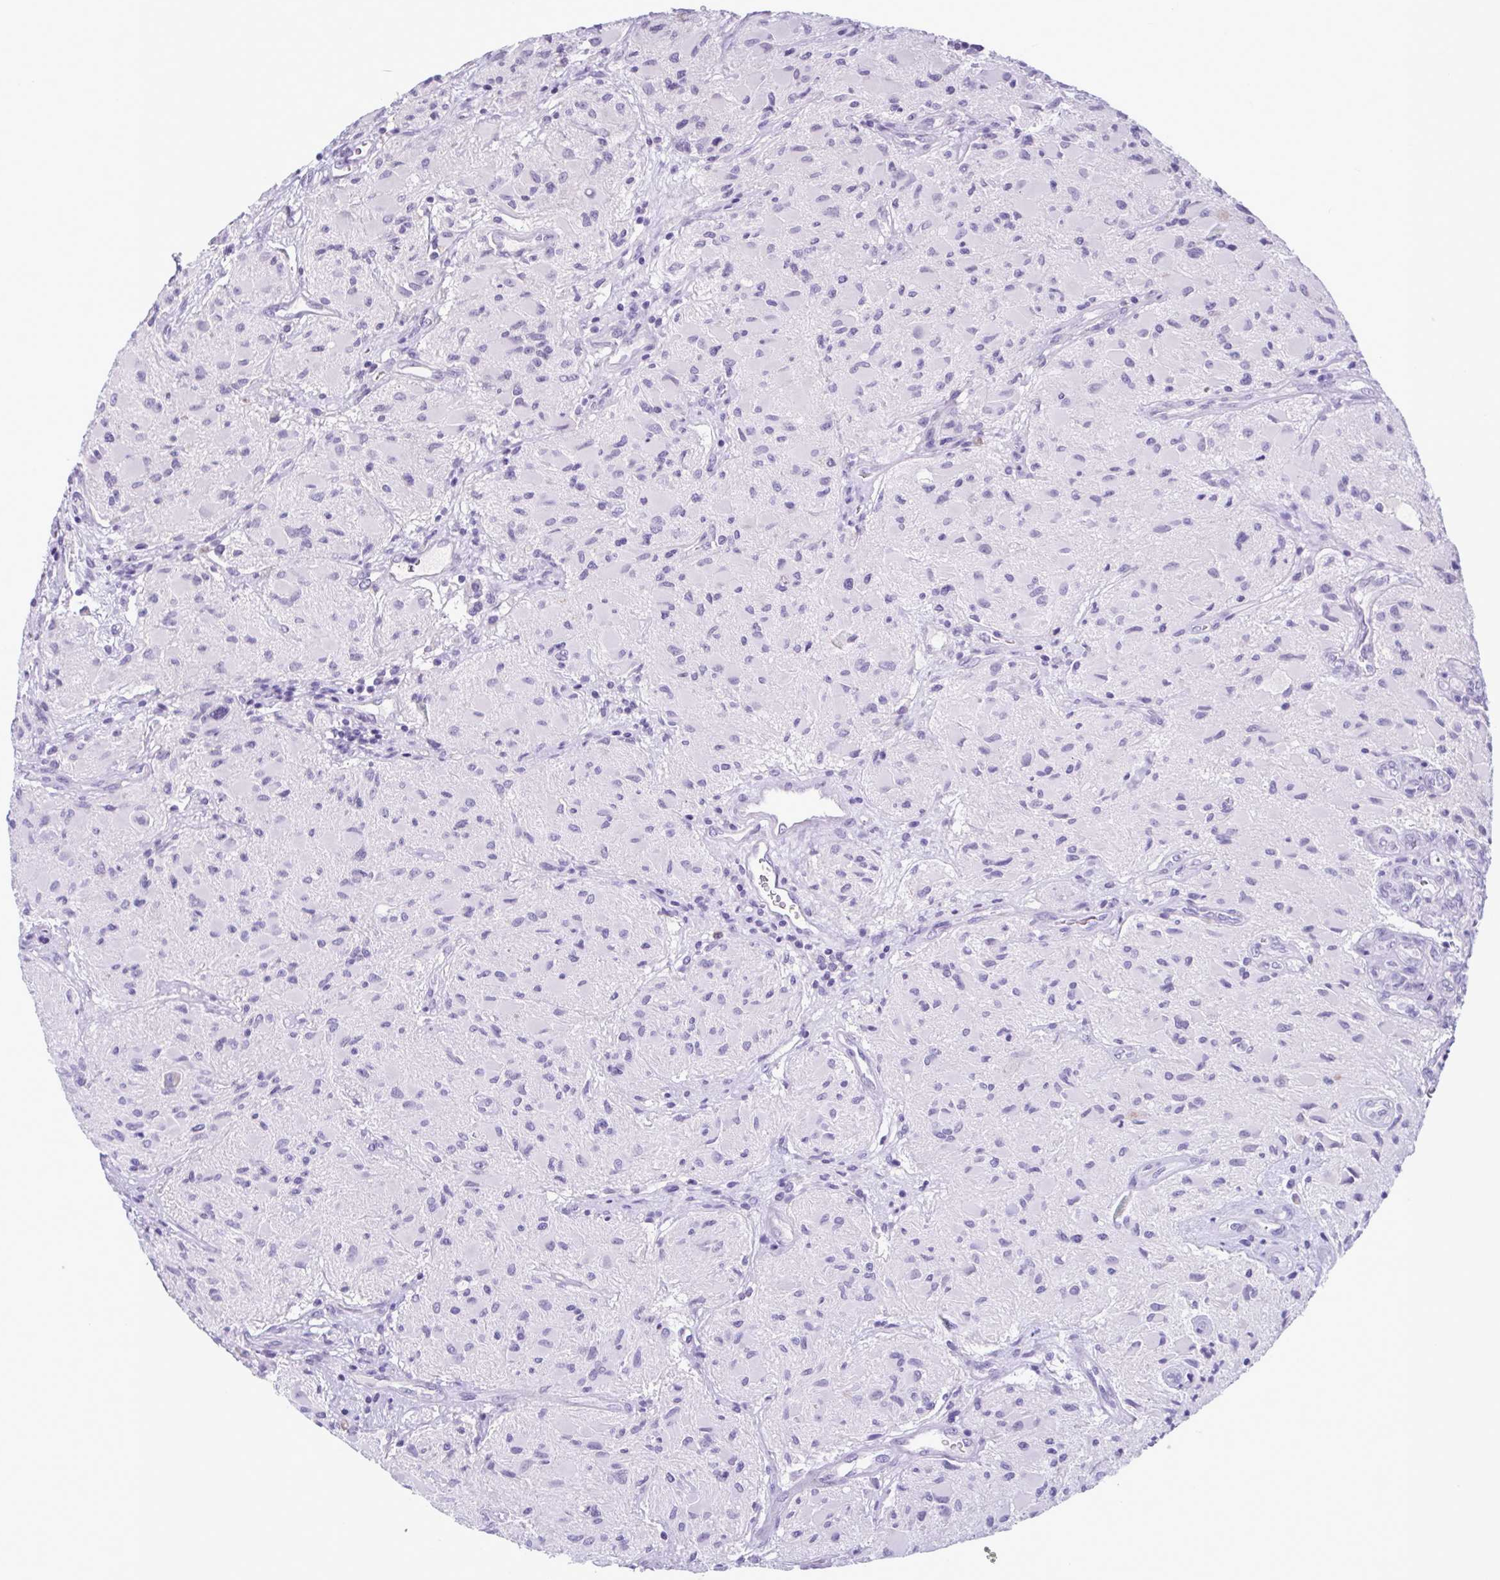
{"staining": {"intensity": "negative", "quantity": "none", "location": "none"}, "tissue": "glioma", "cell_type": "Tumor cells", "image_type": "cancer", "snomed": [{"axis": "morphology", "description": "Glioma, malignant, High grade"}, {"axis": "topography", "description": "Brain"}], "caption": "High power microscopy micrograph of an immunohistochemistry micrograph of high-grade glioma (malignant), revealing no significant expression in tumor cells.", "gene": "INAFM1", "patient": {"sex": "female", "age": 65}}